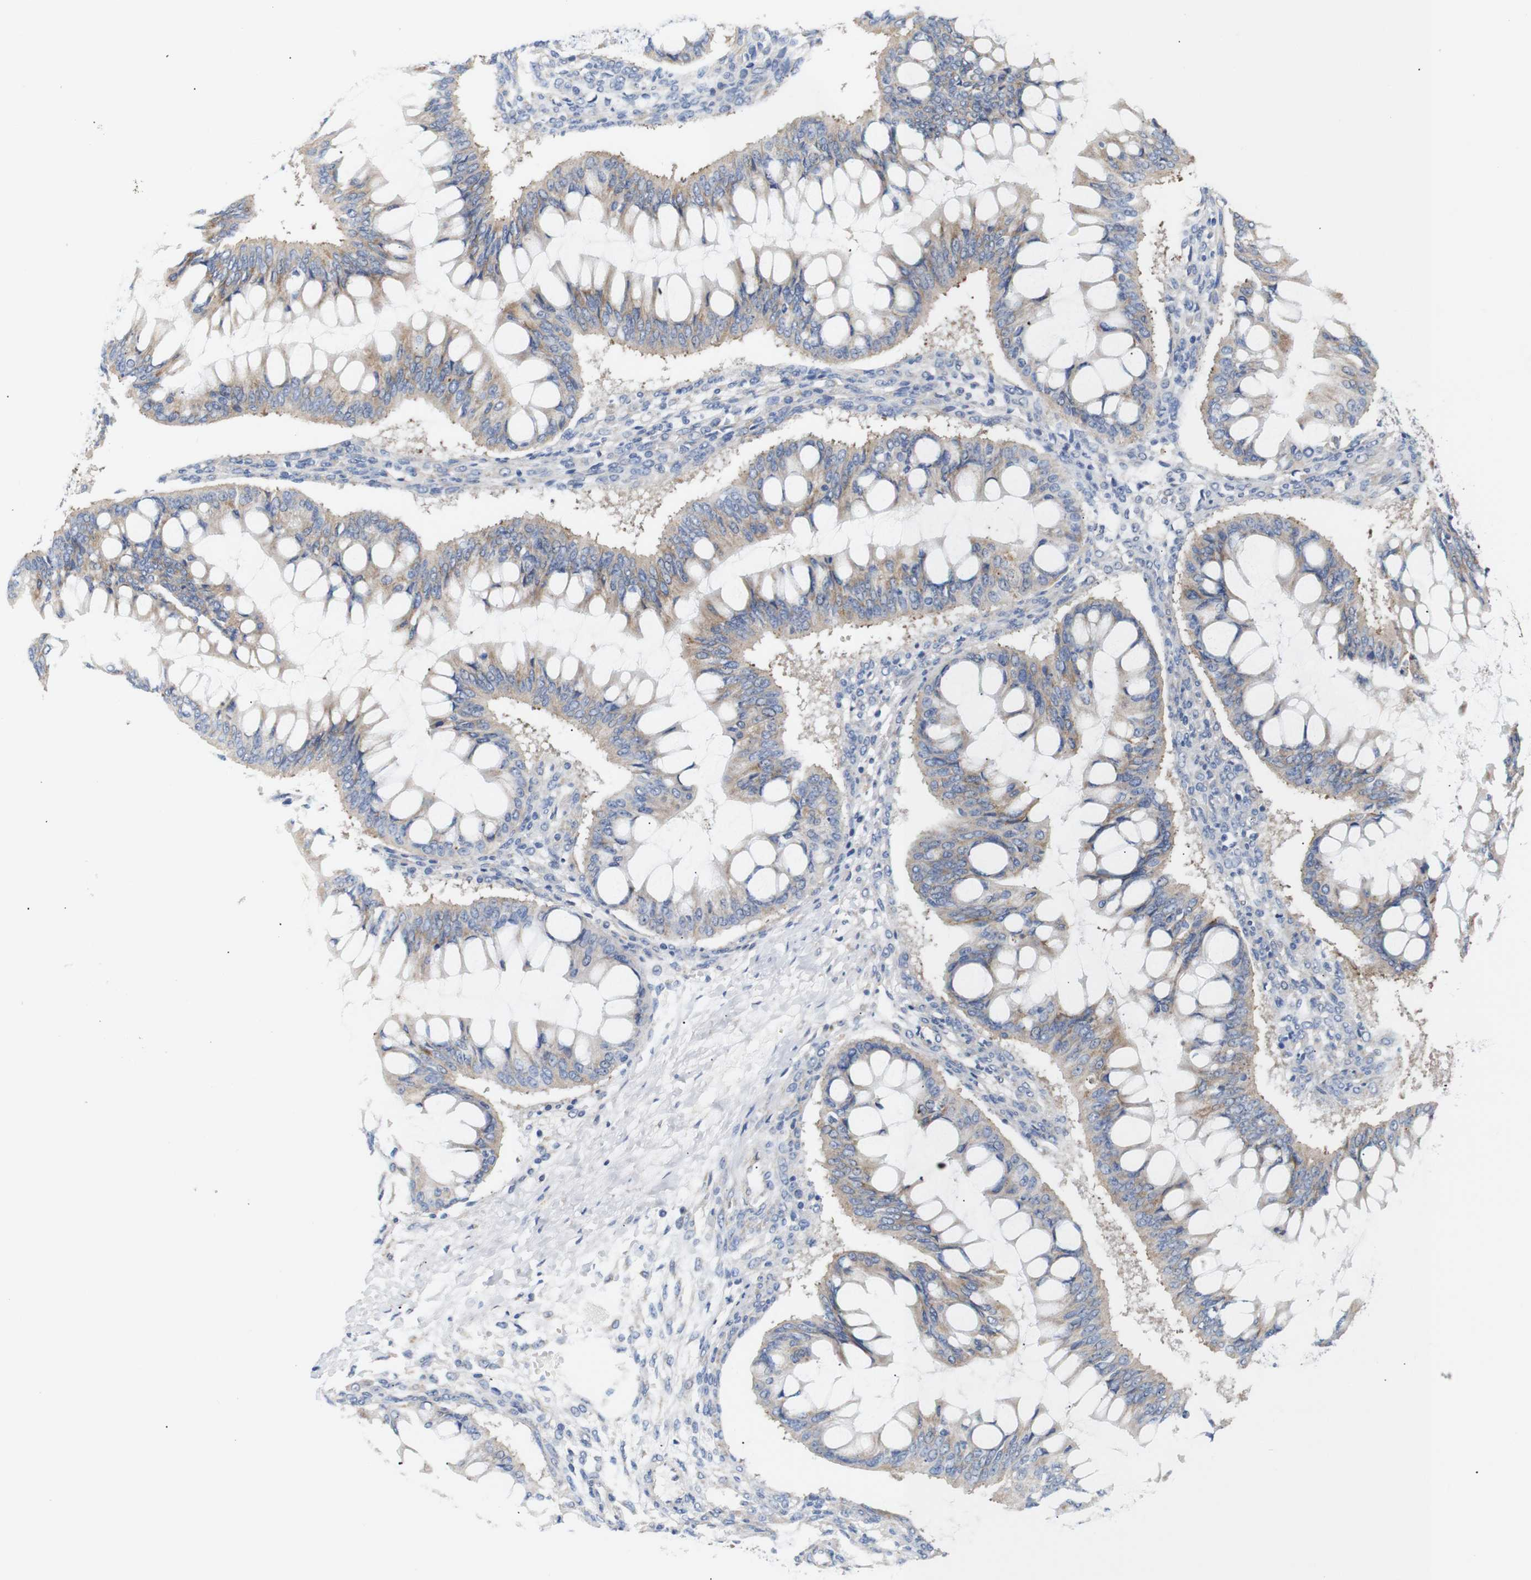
{"staining": {"intensity": "weak", "quantity": ">75%", "location": "cytoplasmic/membranous"}, "tissue": "ovarian cancer", "cell_type": "Tumor cells", "image_type": "cancer", "snomed": [{"axis": "morphology", "description": "Cystadenocarcinoma, mucinous, NOS"}, {"axis": "topography", "description": "Ovary"}], "caption": "Immunohistochemical staining of human ovarian mucinous cystadenocarcinoma displays weak cytoplasmic/membranous protein expression in approximately >75% of tumor cells.", "gene": "TRIM5", "patient": {"sex": "female", "age": 73}}